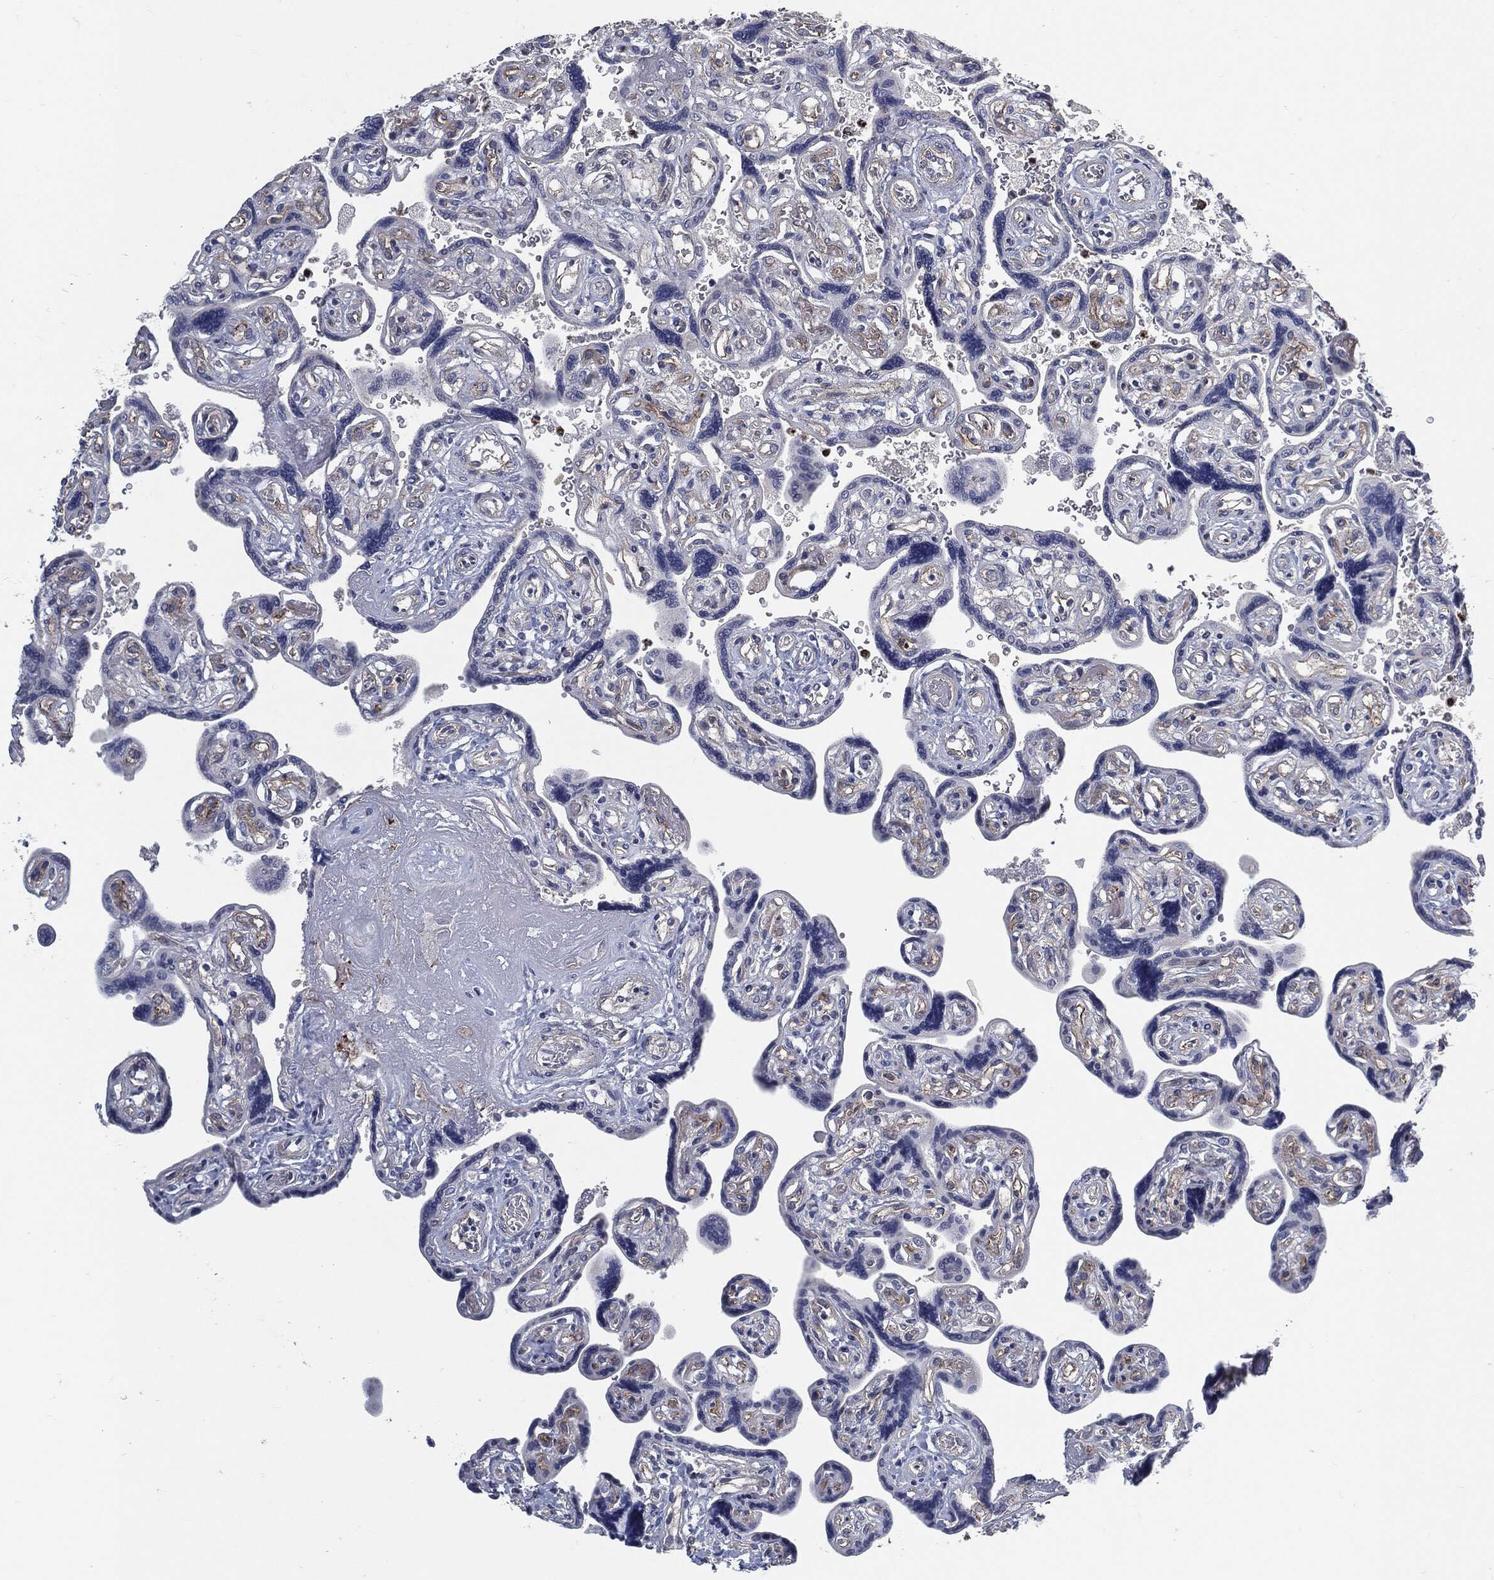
{"staining": {"intensity": "strong", "quantity": "<25%", "location": "cytoplasmic/membranous"}, "tissue": "placenta", "cell_type": "Decidual cells", "image_type": "normal", "snomed": [{"axis": "morphology", "description": "Normal tissue, NOS"}, {"axis": "topography", "description": "Placenta"}], "caption": "This is a photomicrograph of IHC staining of benign placenta, which shows strong positivity in the cytoplasmic/membranous of decidual cells.", "gene": "SVIL", "patient": {"sex": "female", "age": 32}}